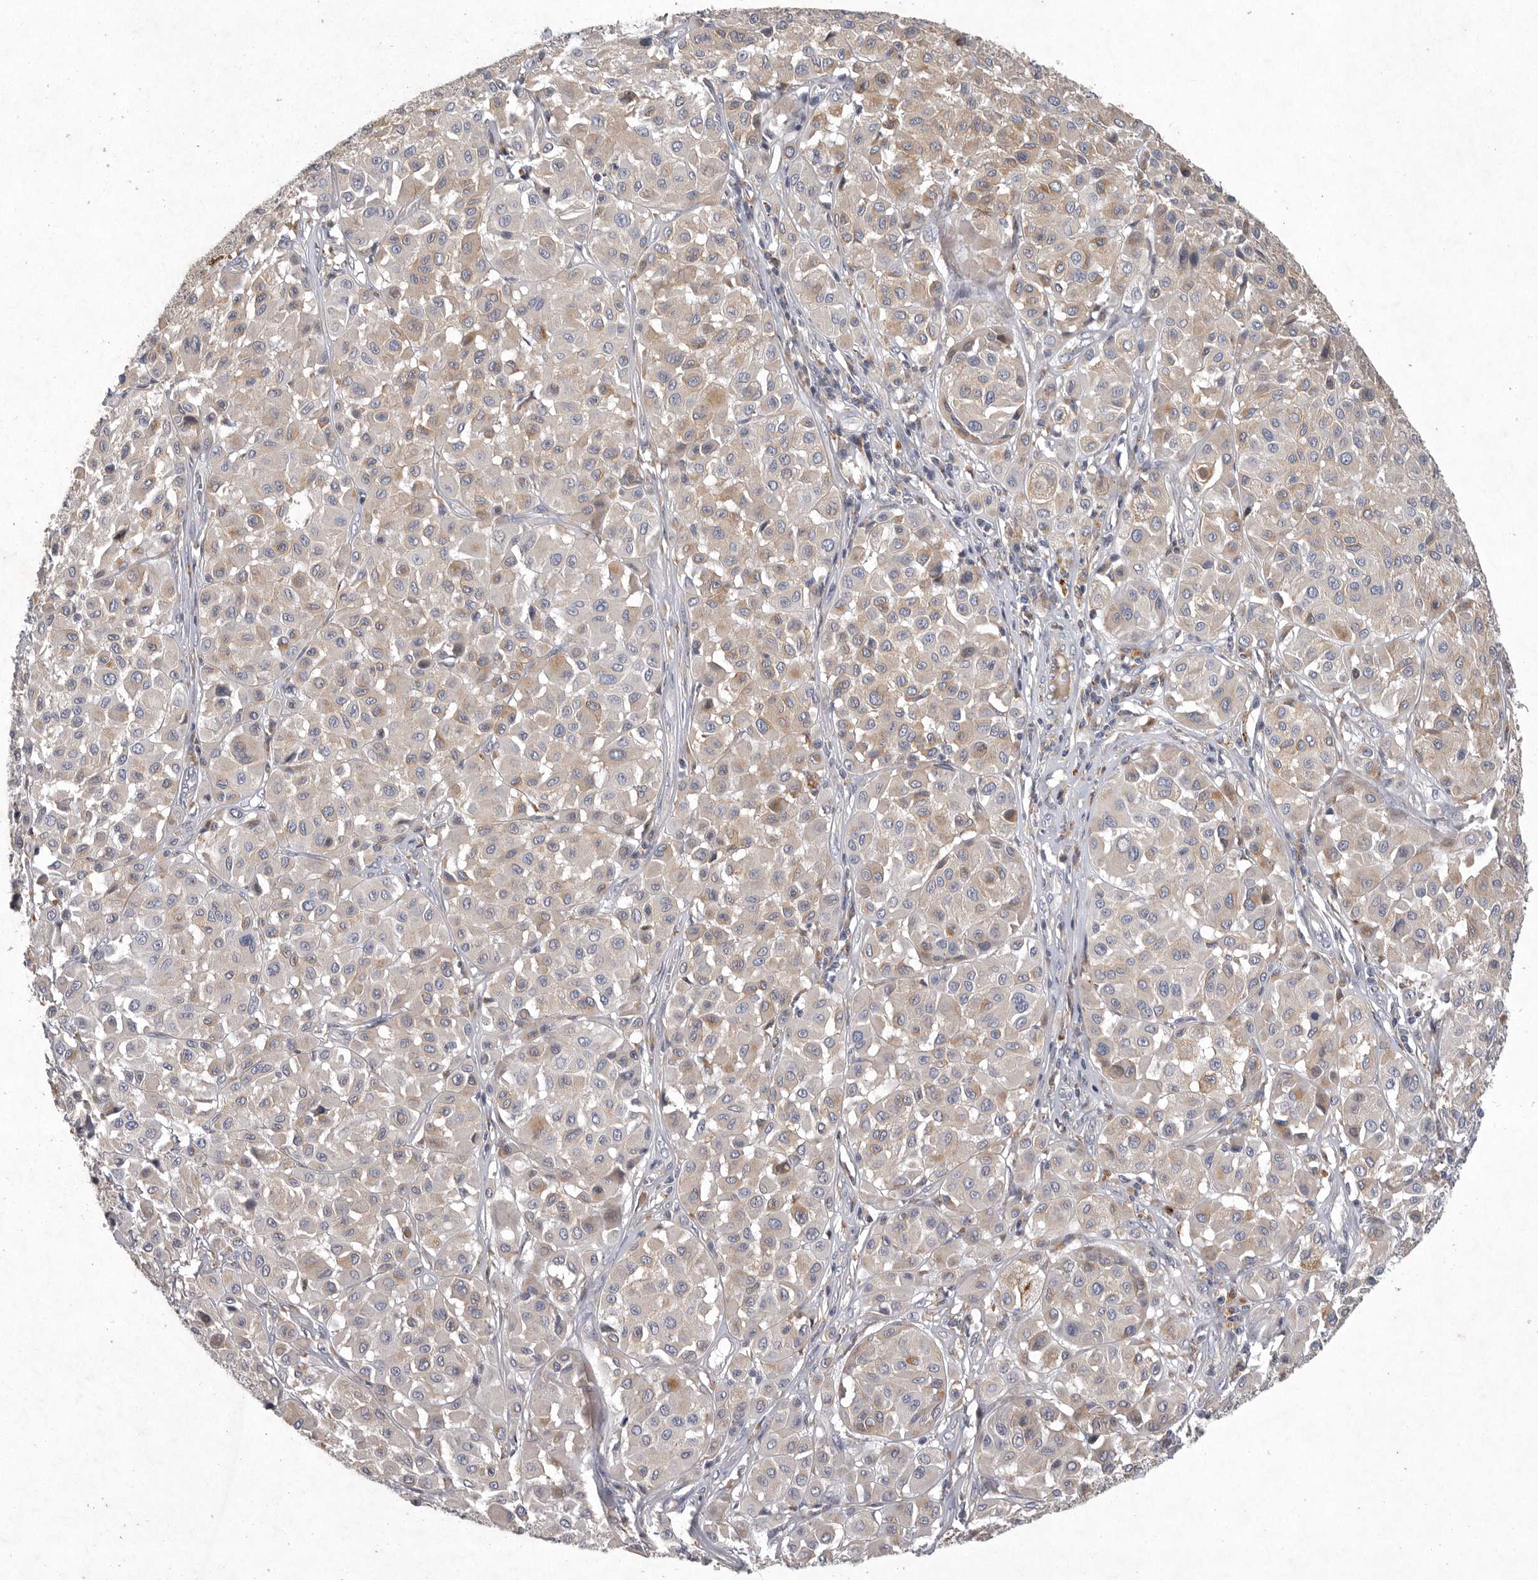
{"staining": {"intensity": "weak", "quantity": "25%-75%", "location": "cytoplasmic/membranous"}, "tissue": "melanoma", "cell_type": "Tumor cells", "image_type": "cancer", "snomed": [{"axis": "morphology", "description": "Malignant melanoma, Metastatic site"}, {"axis": "topography", "description": "Soft tissue"}], "caption": "The image exhibits a brown stain indicating the presence of a protein in the cytoplasmic/membranous of tumor cells in malignant melanoma (metastatic site).", "gene": "LAMTOR3", "patient": {"sex": "male", "age": 41}}